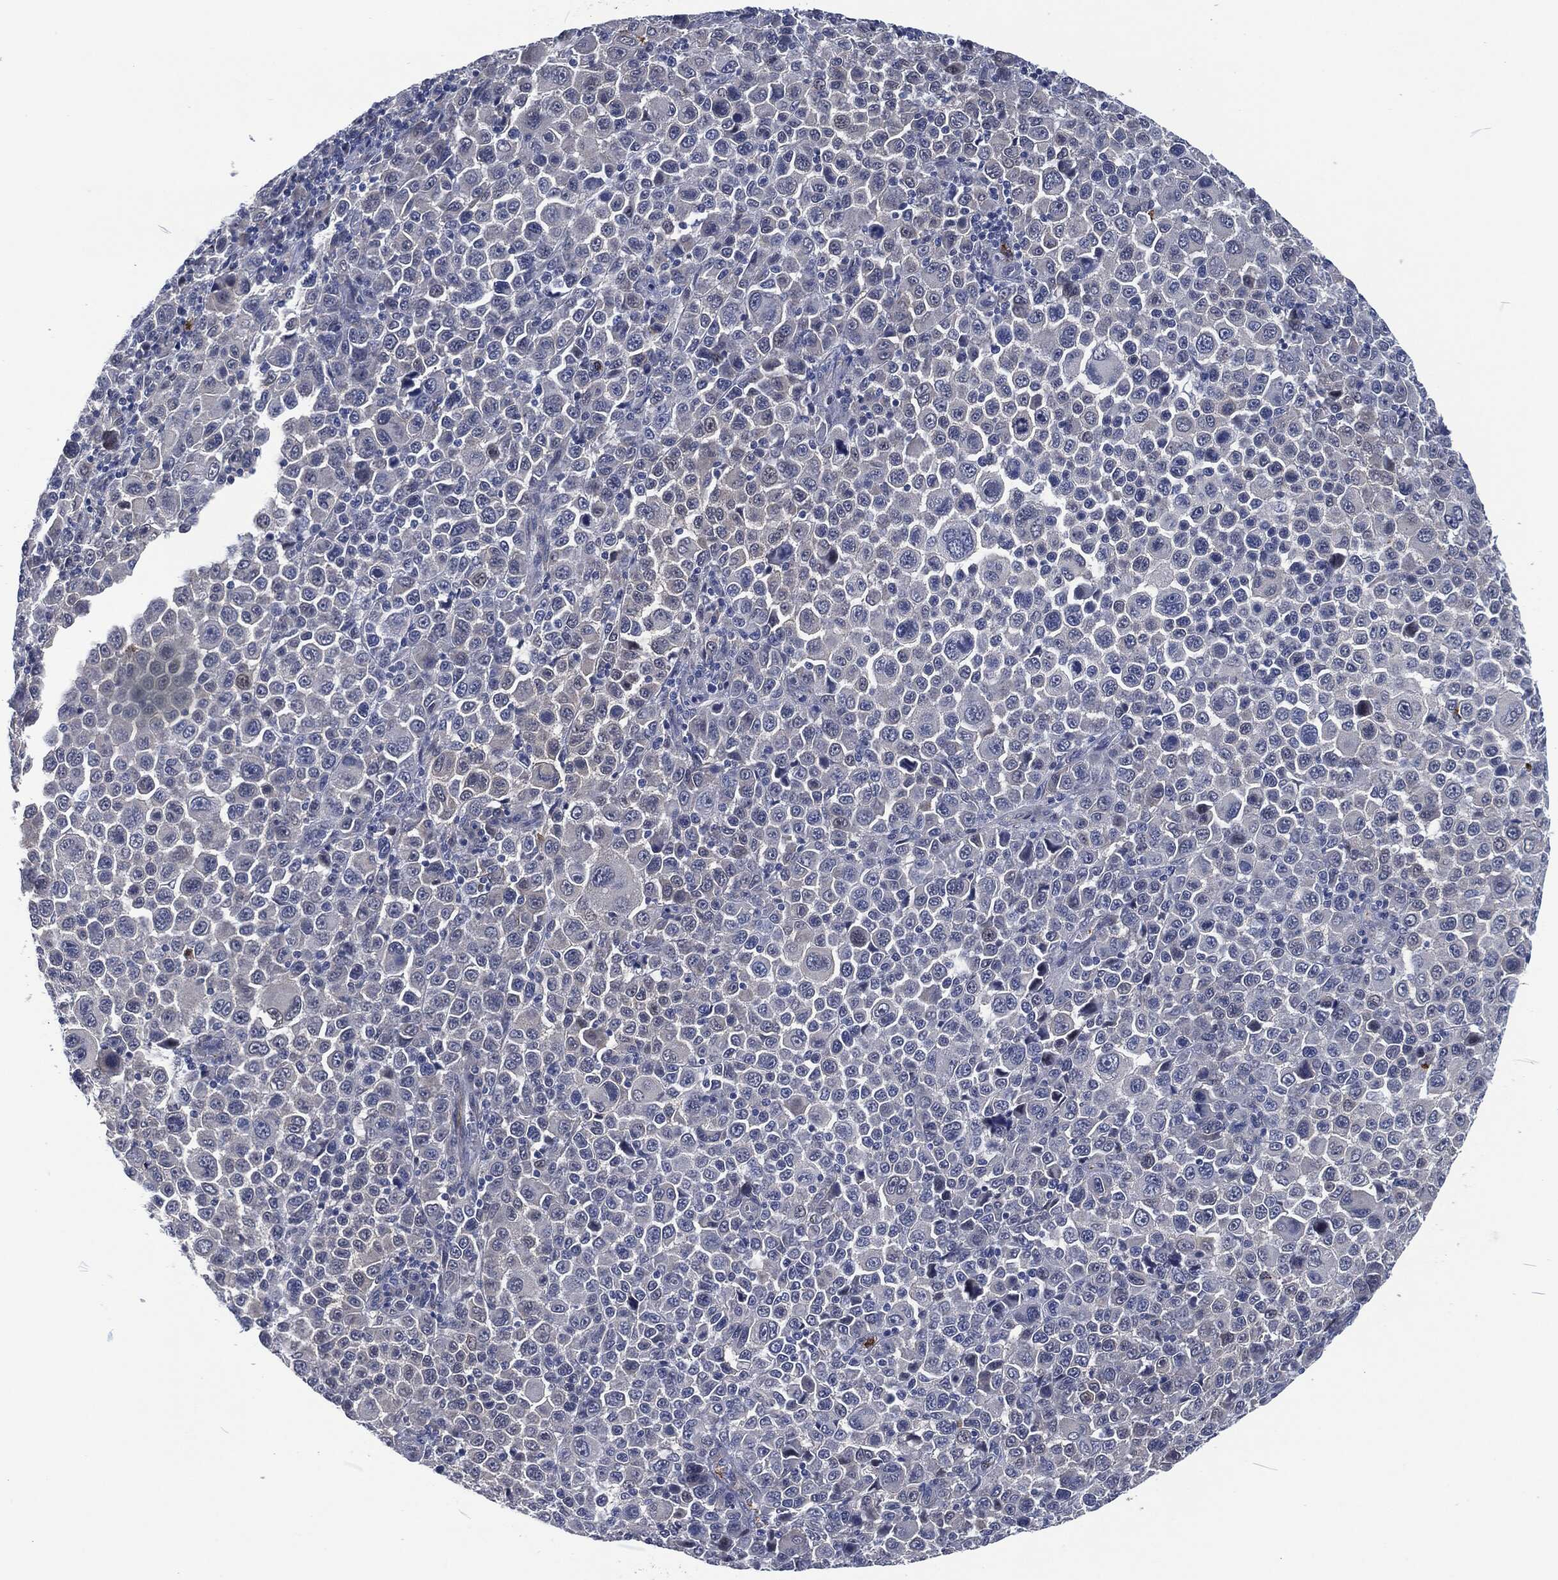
{"staining": {"intensity": "negative", "quantity": "none", "location": "none"}, "tissue": "melanoma", "cell_type": "Tumor cells", "image_type": "cancer", "snomed": [{"axis": "morphology", "description": "Malignant melanoma, NOS"}, {"axis": "topography", "description": "Skin"}], "caption": "This is a photomicrograph of immunohistochemistry (IHC) staining of malignant melanoma, which shows no staining in tumor cells.", "gene": "MPO", "patient": {"sex": "female", "age": 57}}